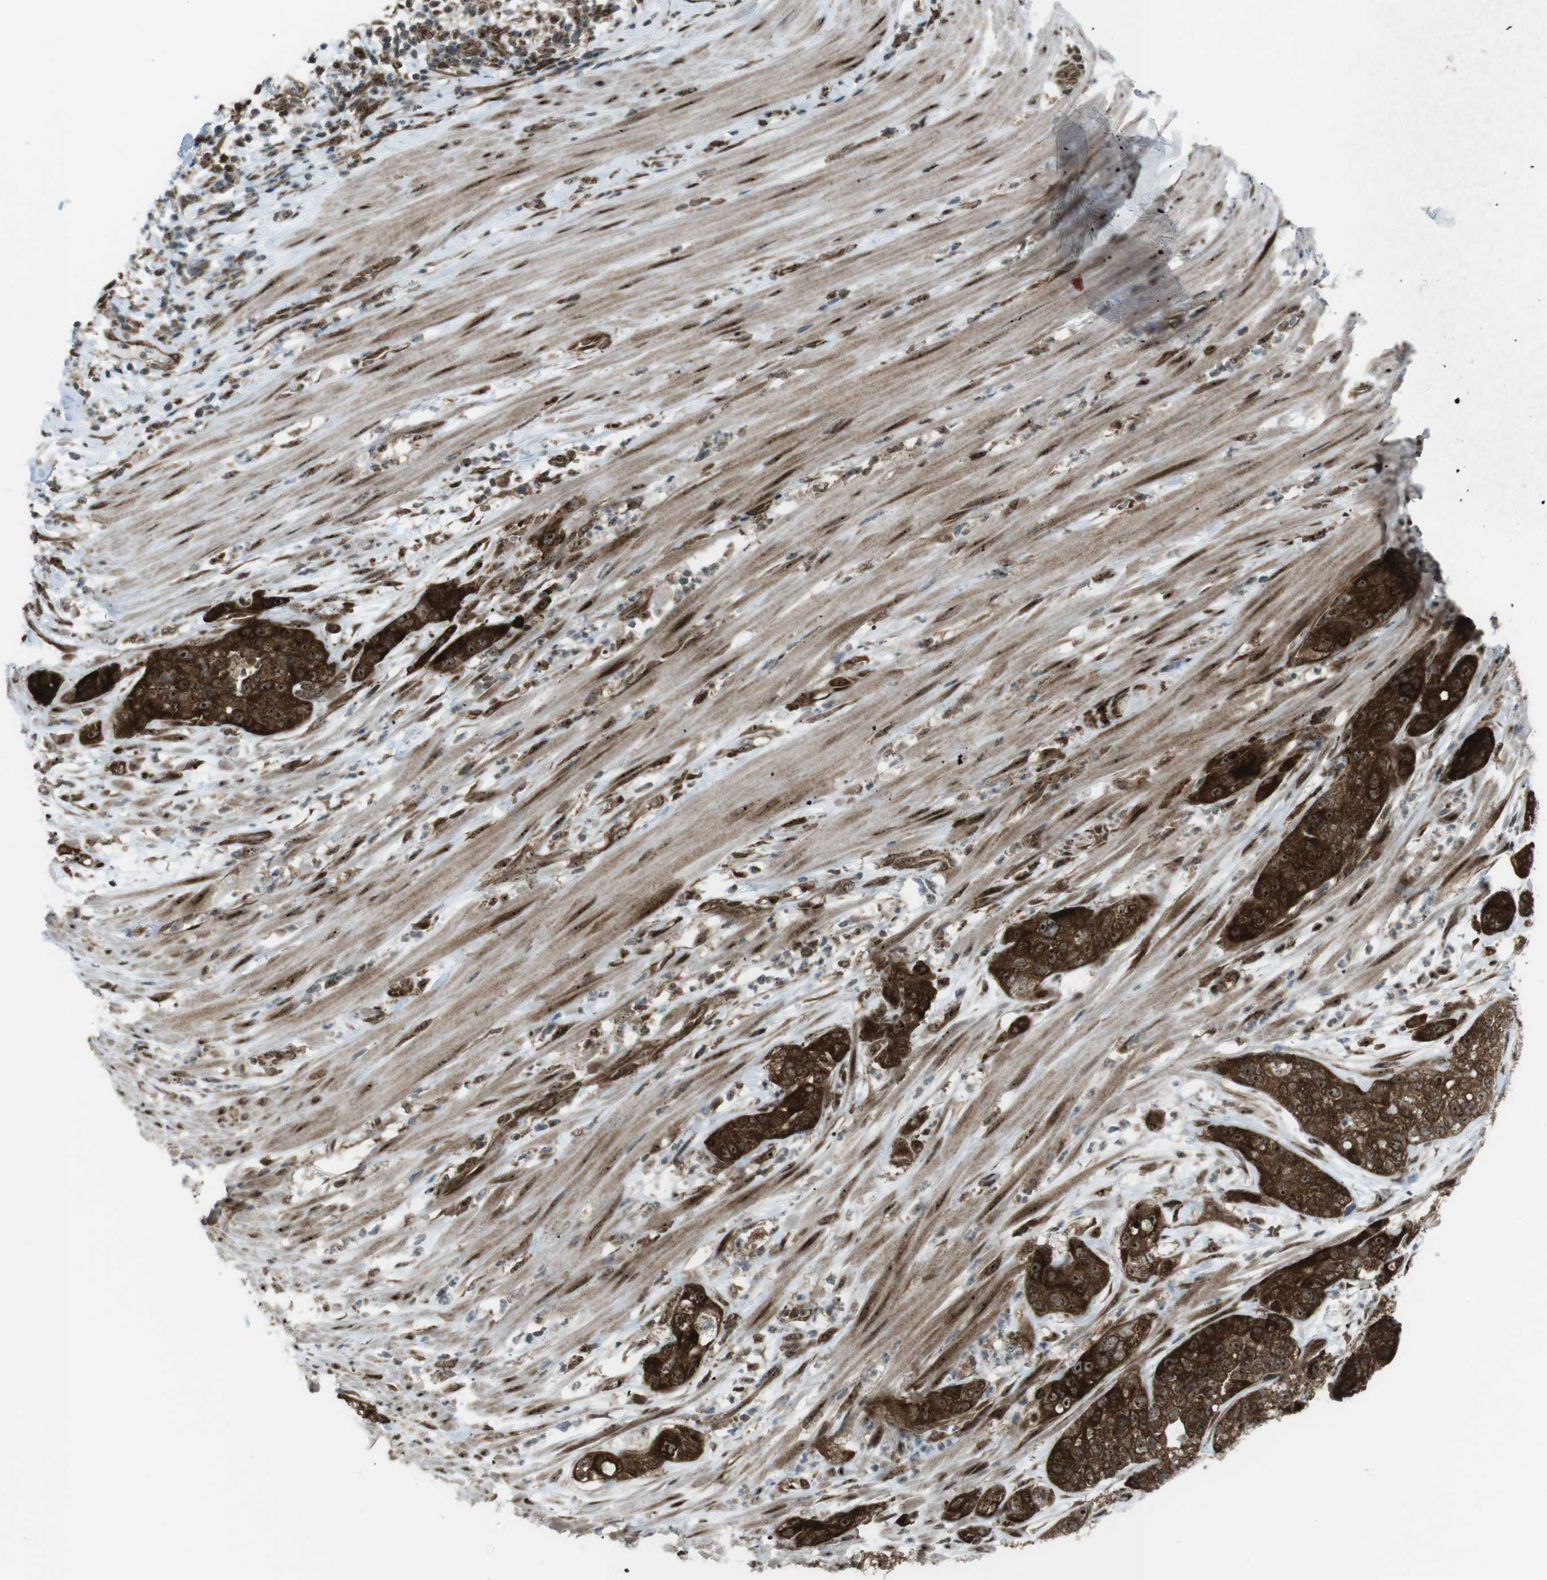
{"staining": {"intensity": "strong", "quantity": ">75%", "location": "cytoplasmic/membranous,nuclear"}, "tissue": "pancreatic cancer", "cell_type": "Tumor cells", "image_type": "cancer", "snomed": [{"axis": "morphology", "description": "Adenocarcinoma, NOS"}, {"axis": "topography", "description": "Pancreas"}], "caption": "Tumor cells demonstrate high levels of strong cytoplasmic/membranous and nuclear expression in about >75% of cells in human pancreatic adenocarcinoma.", "gene": "CSNK1D", "patient": {"sex": "female", "age": 78}}